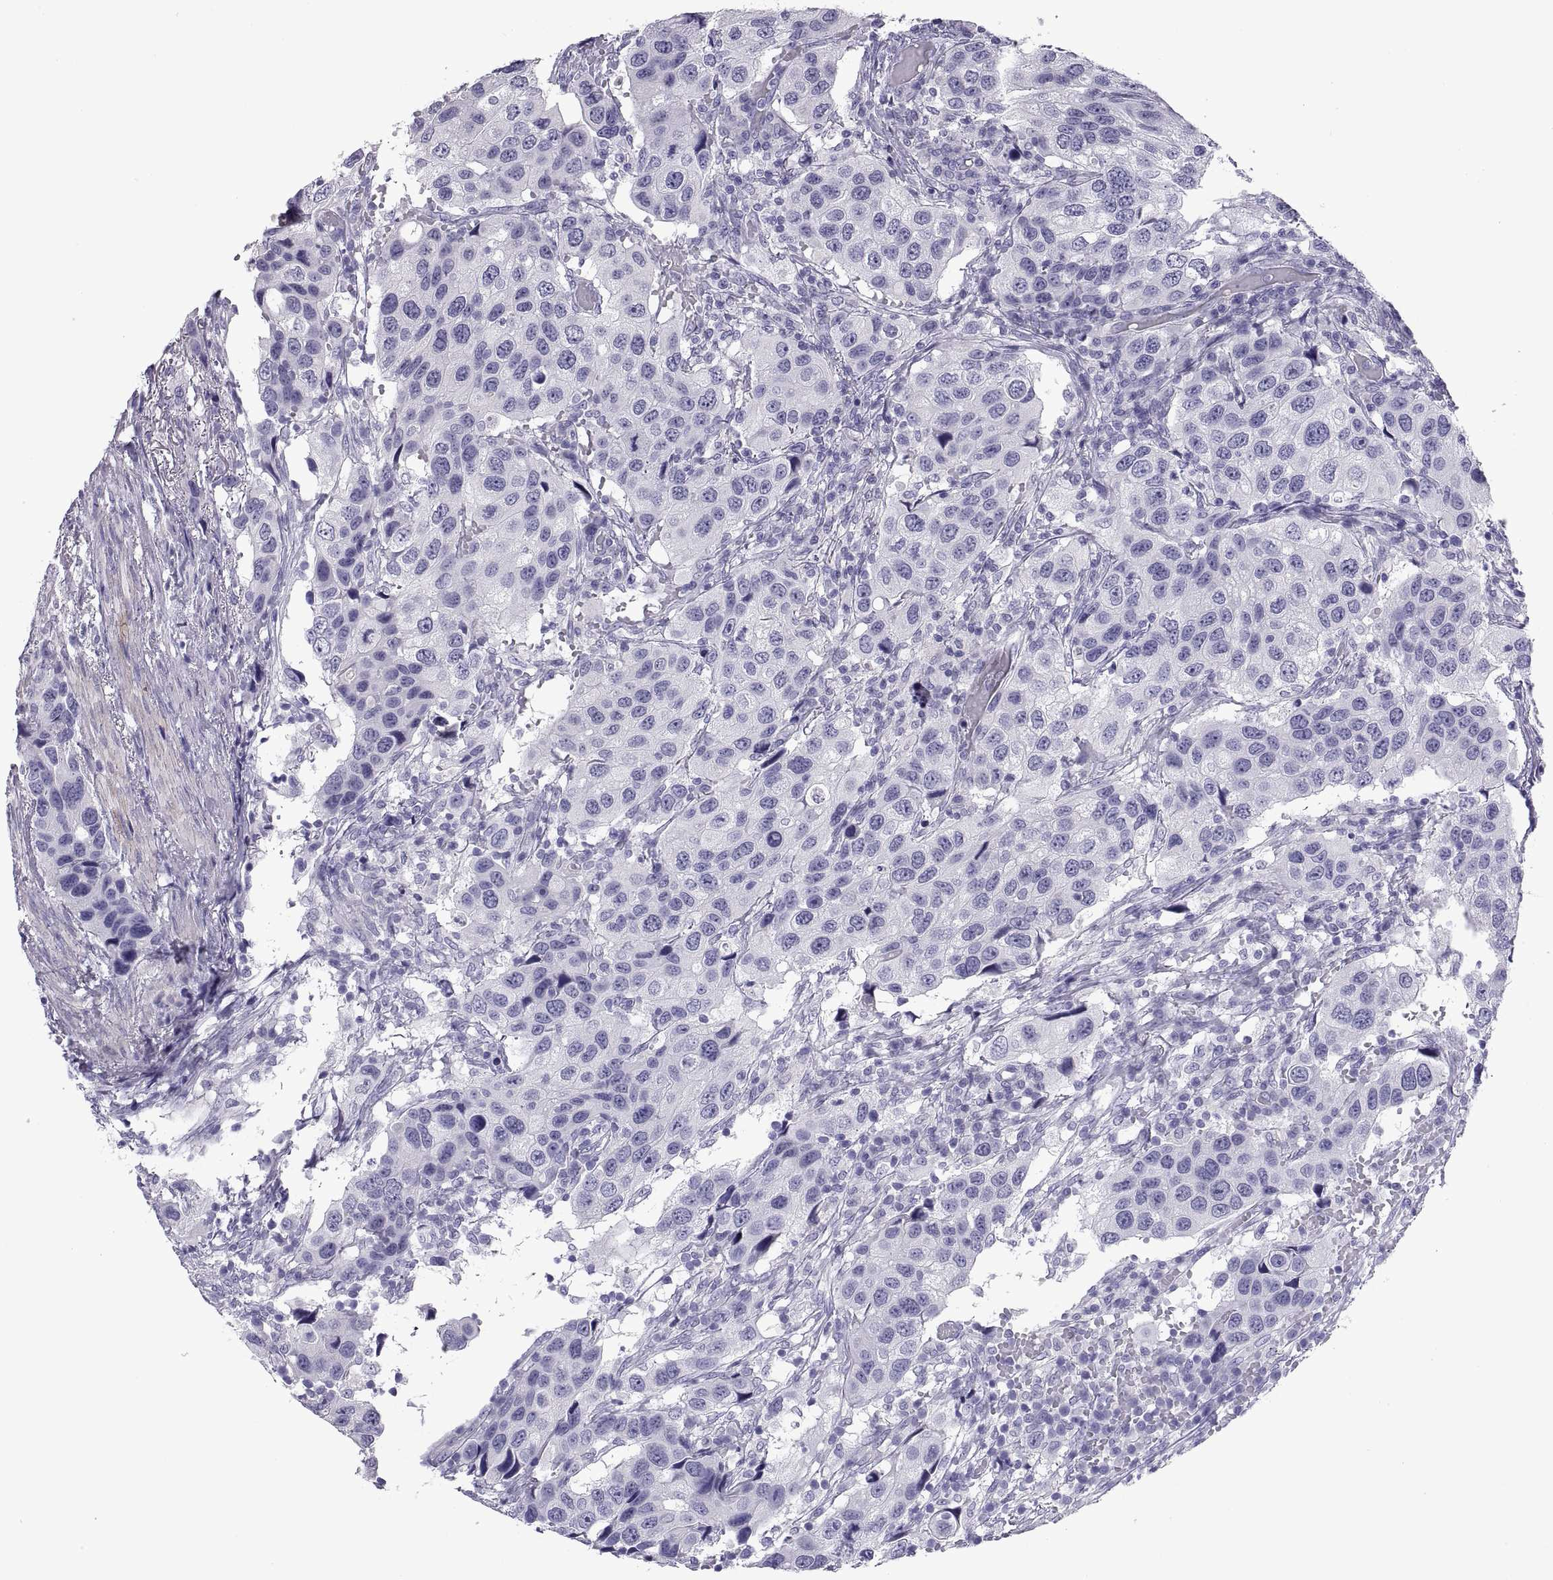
{"staining": {"intensity": "negative", "quantity": "none", "location": "none"}, "tissue": "urothelial cancer", "cell_type": "Tumor cells", "image_type": "cancer", "snomed": [{"axis": "morphology", "description": "Urothelial carcinoma, High grade"}, {"axis": "topography", "description": "Urinary bladder"}], "caption": "Human high-grade urothelial carcinoma stained for a protein using immunohistochemistry exhibits no staining in tumor cells.", "gene": "RGS20", "patient": {"sex": "male", "age": 79}}